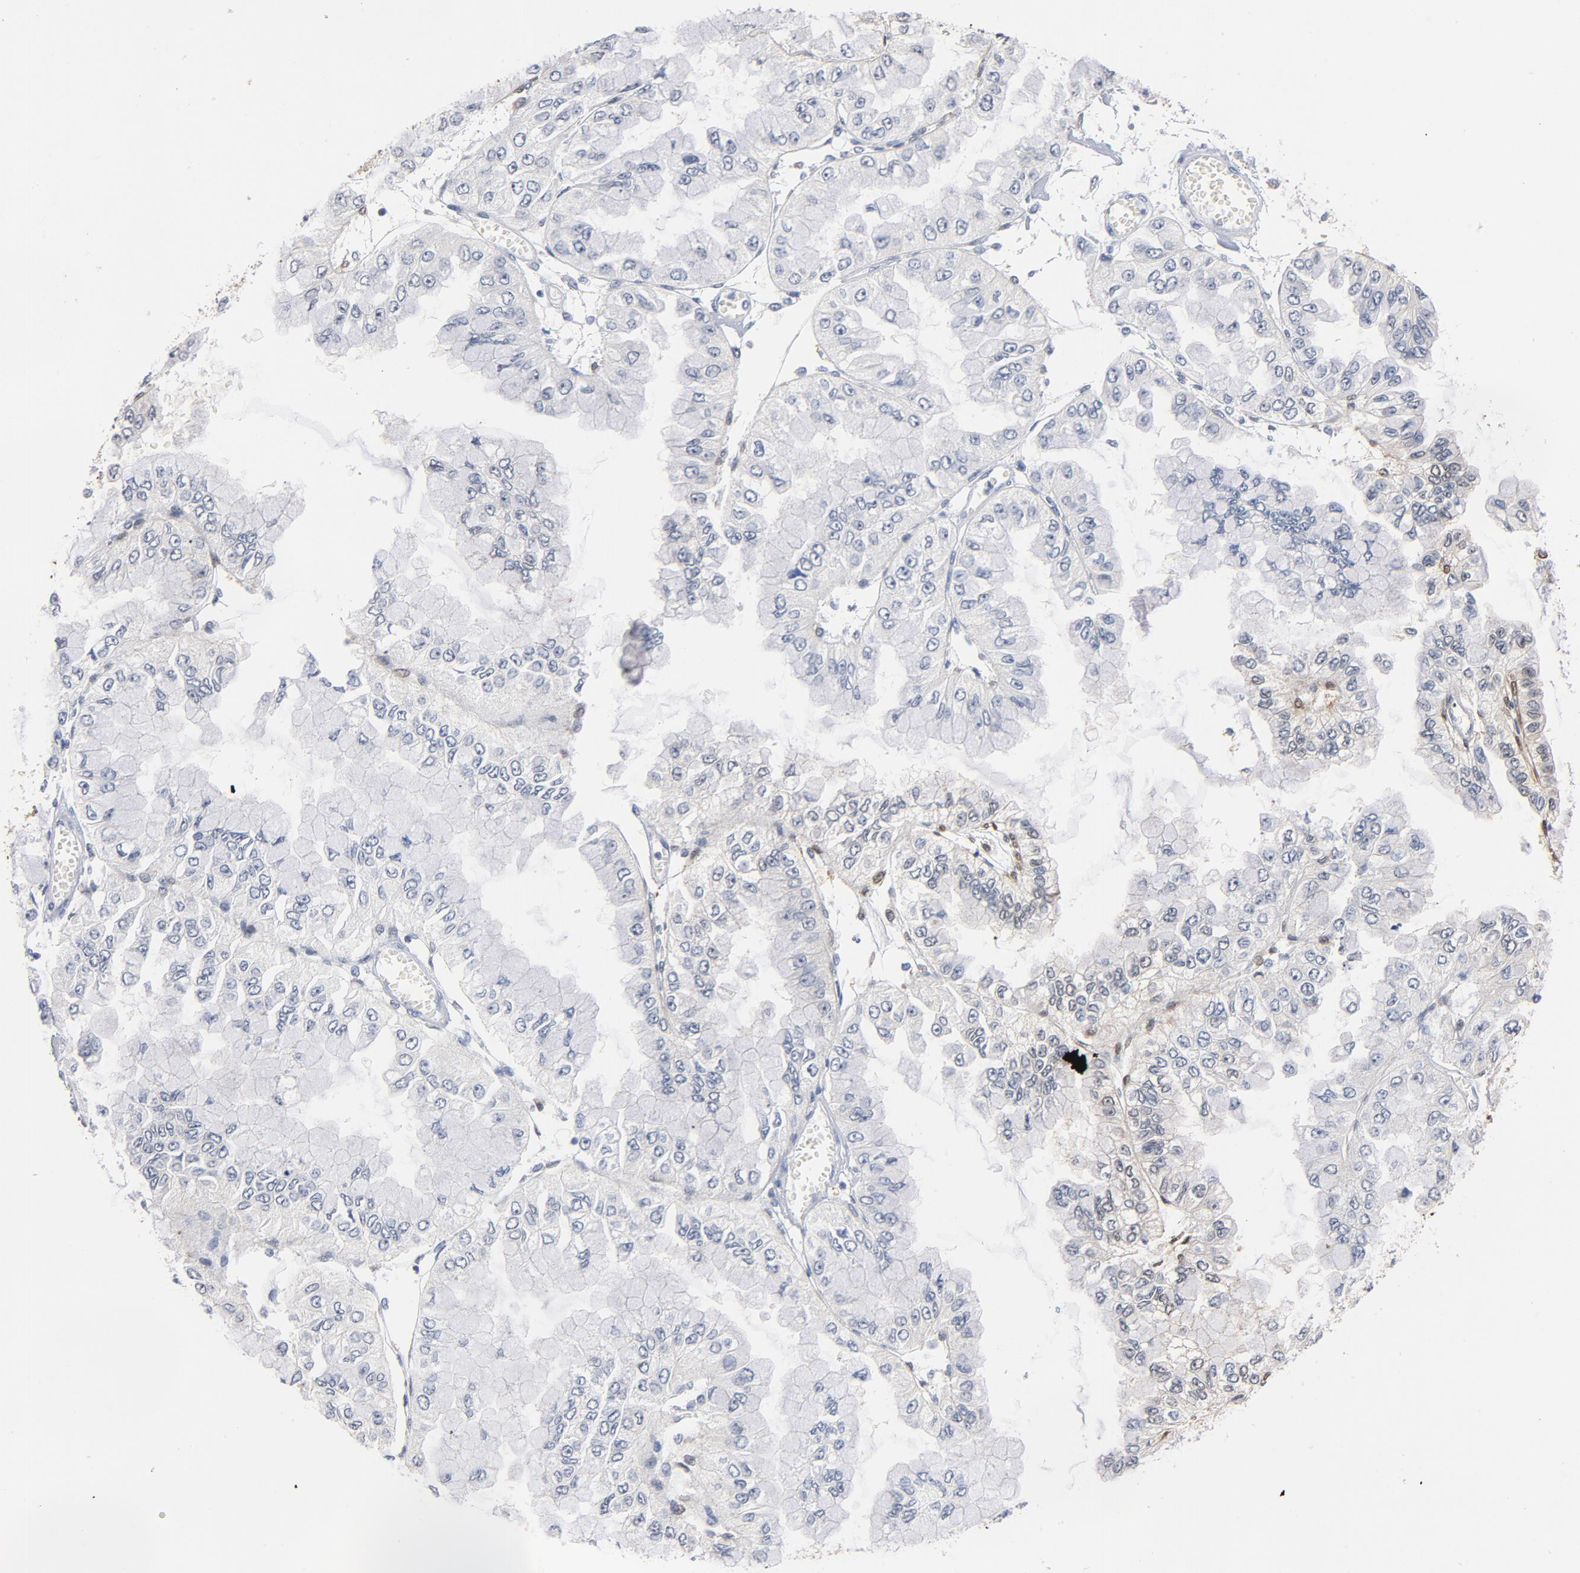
{"staining": {"intensity": "weak", "quantity": "<25%", "location": "cytoplasmic/membranous"}, "tissue": "liver cancer", "cell_type": "Tumor cells", "image_type": "cancer", "snomed": [{"axis": "morphology", "description": "Cholangiocarcinoma"}, {"axis": "topography", "description": "Liver"}], "caption": "Liver cancer (cholangiocarcinoma) stained for a protein using IHC demonstrates no positivity tumor cells.", "gene": "MIF", "patient": {"sex": "female", "age": 79}}